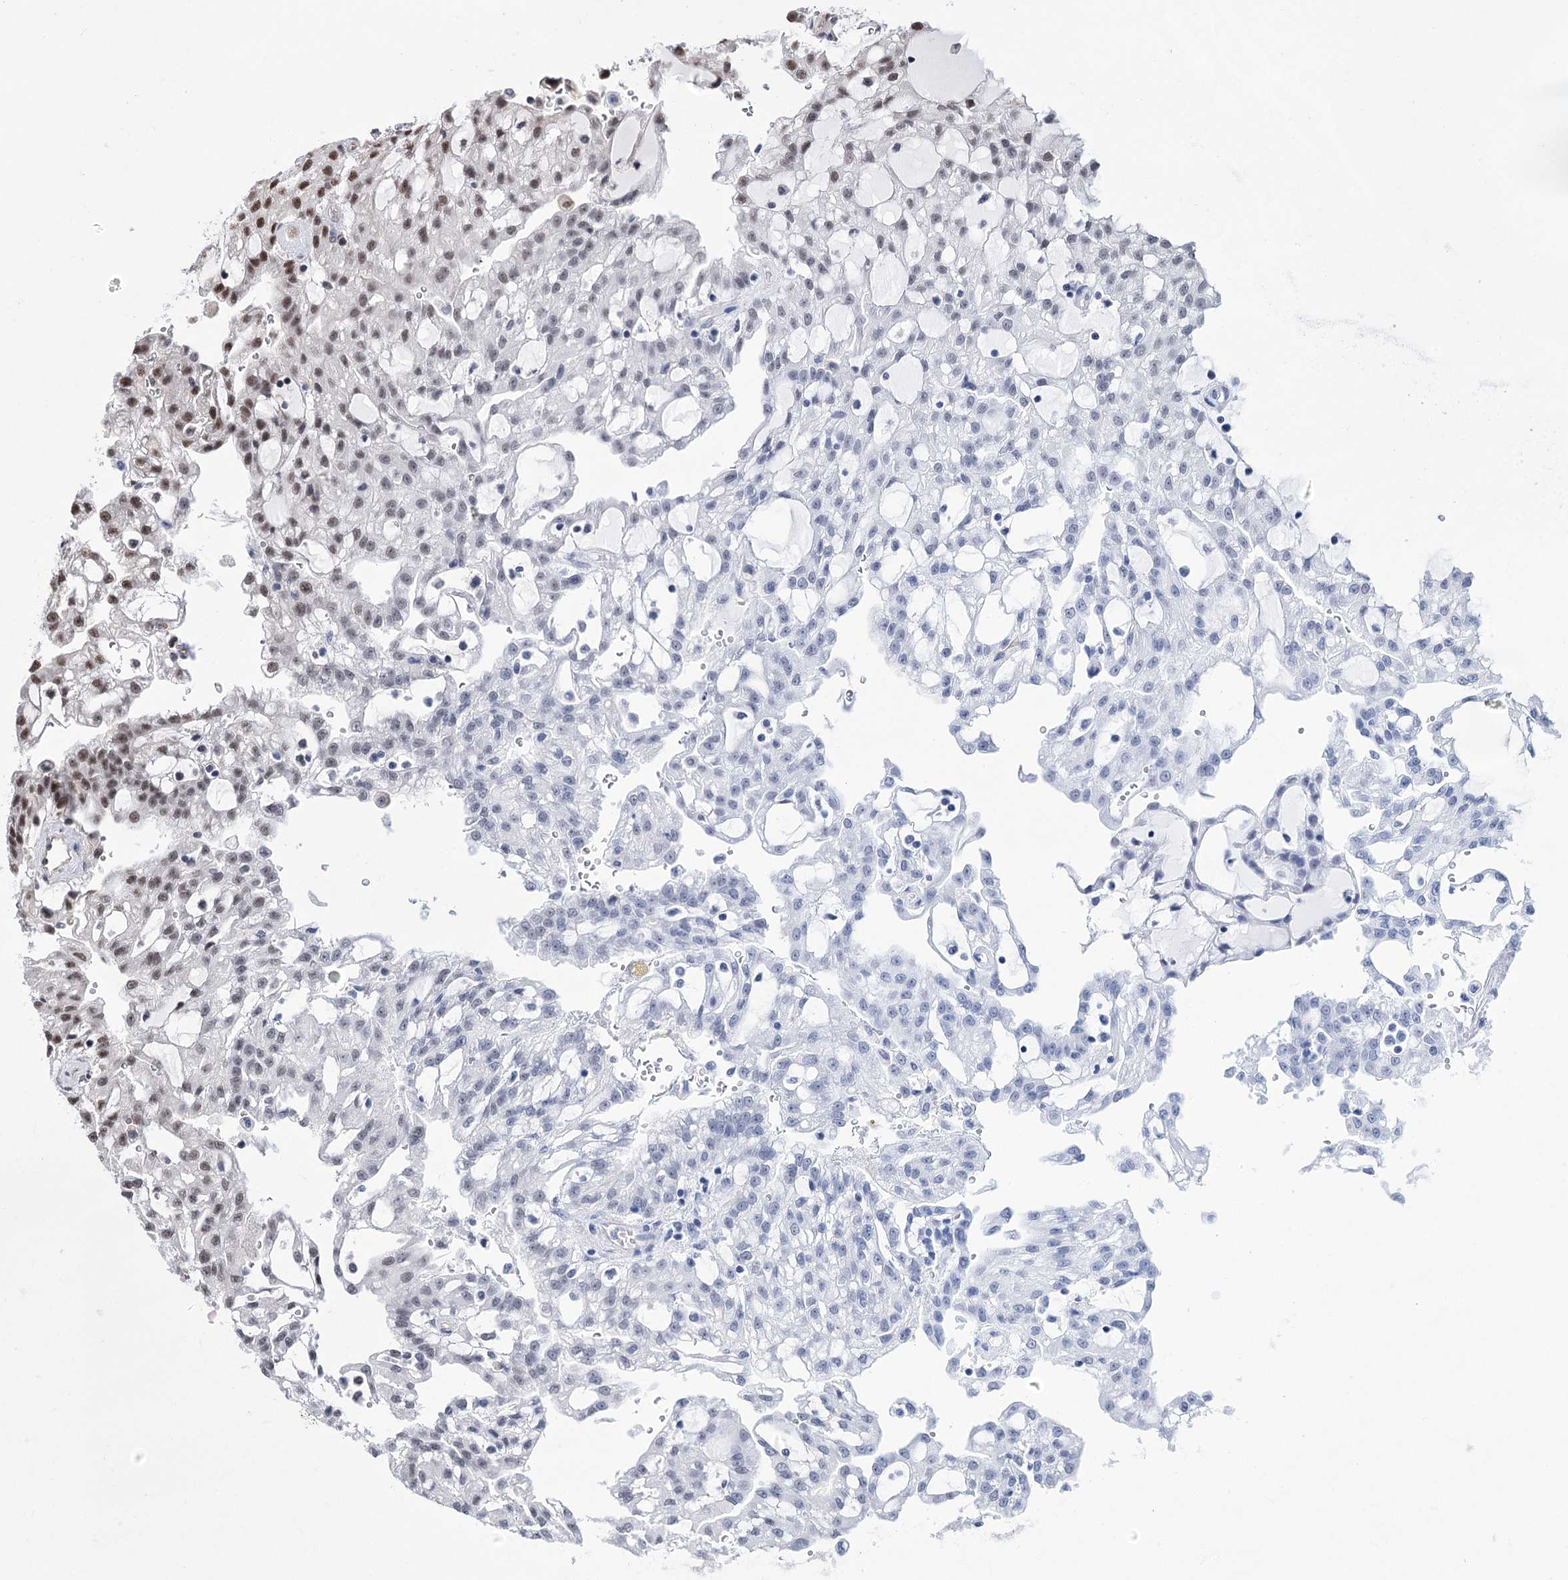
{"staining": {"intensity": "moderate", "quantity": "<25%", "location": "nuclear"}, "tissue": "renal cancer", "cell_type": "Tumor cells", "image_type": "cancer", "snomed": [{"axis": "morphology", "description": "Adenocarcinoma, NOS"}, {"axis": "topography", "description": "Kidney"}], "caption": "IHC photomicrograph of human renal cancer (adenocarcinoma) stained for a protein (brown), which shows low levels of moderate nuclear positivity in about <25% of tumor cells.", "gene": "CHMP7", "patient": {"sex": "male", "age": 63}}